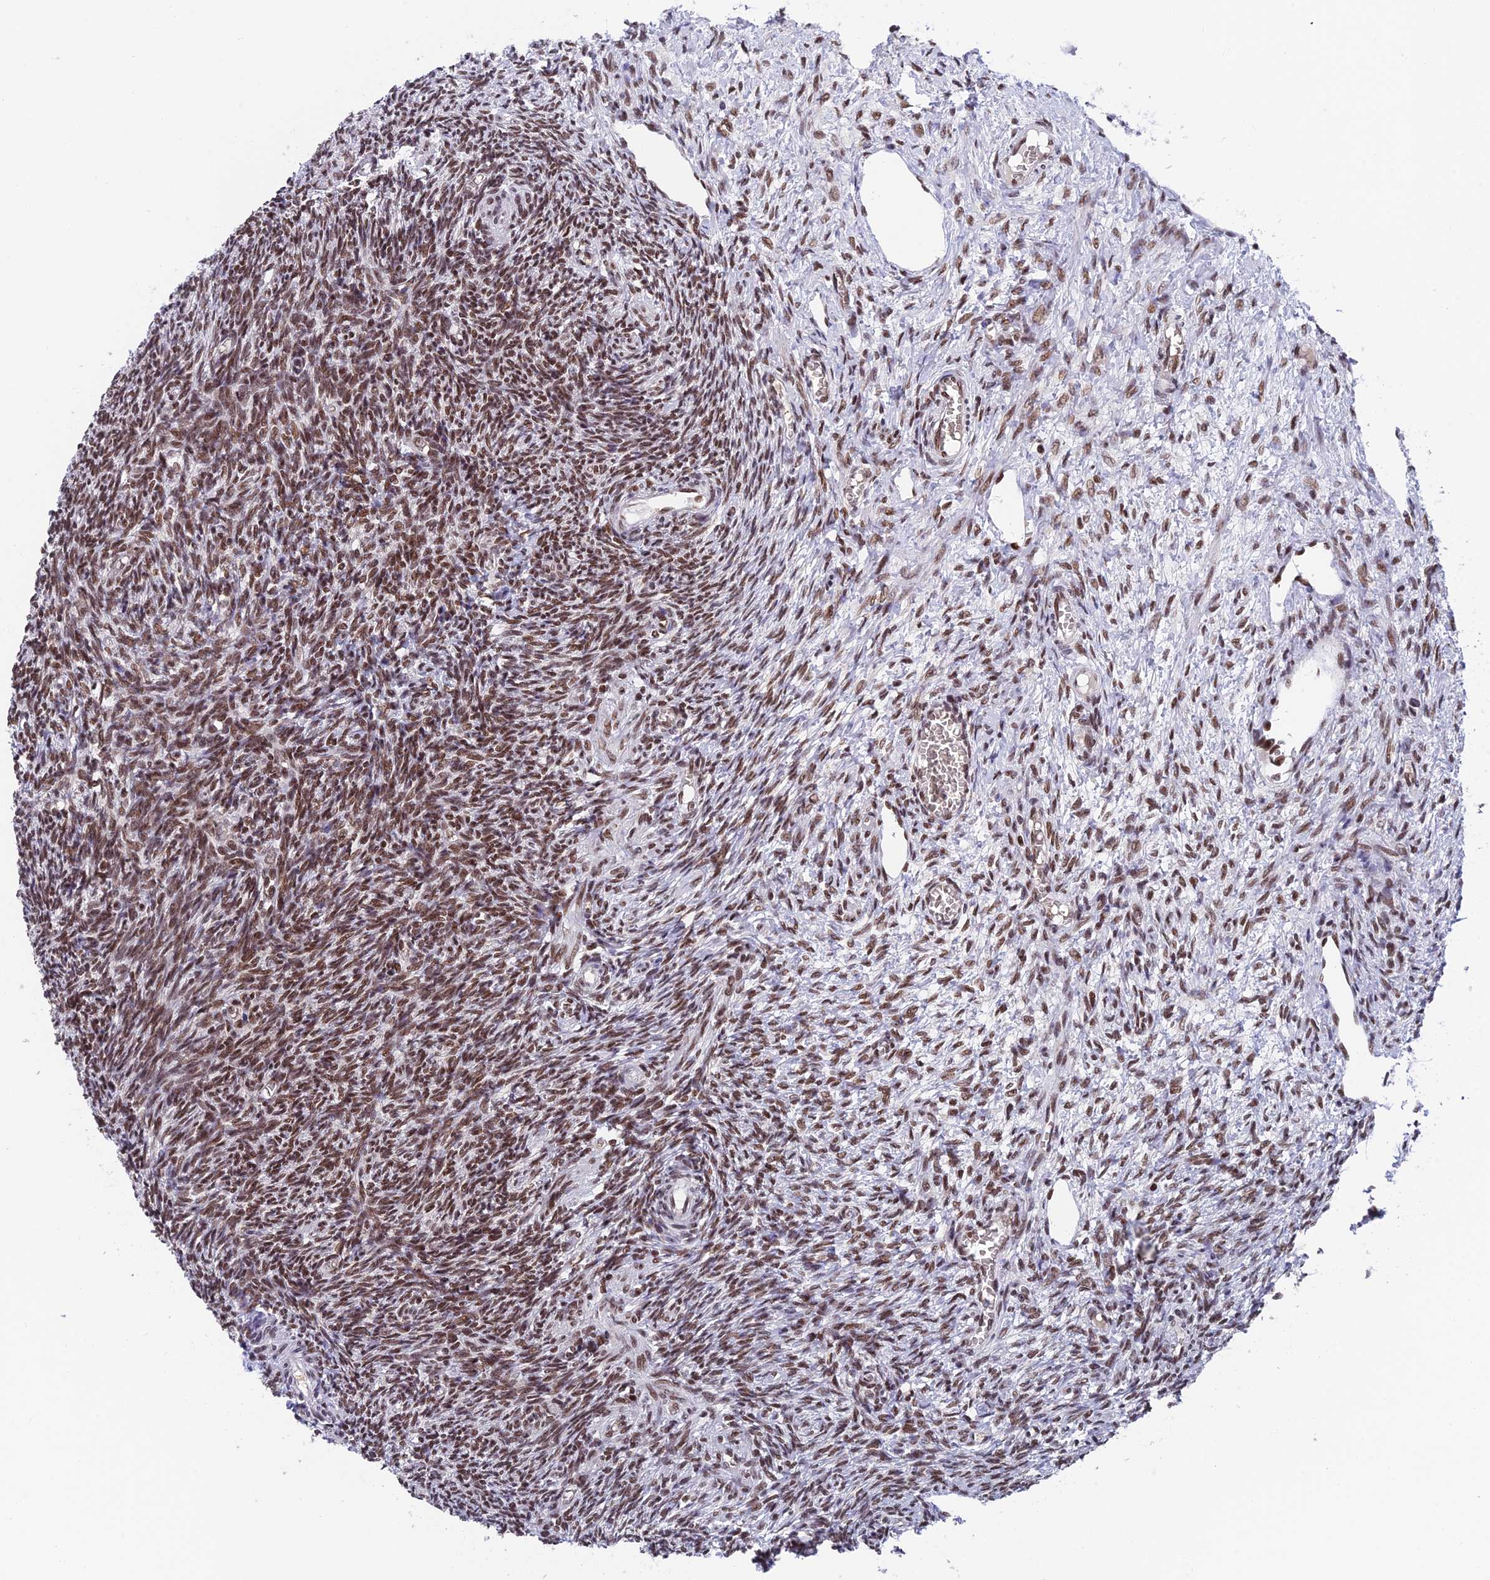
{"staining": {"intensity": "negative", "quantity": "none", "location": "none"}, "tissue": "ovary", "cell_type": "Follicle cells", "image_type": "normal", "snomed": [{"axis": "morphology", "description": "Normal tissue, NOS"}, {"axis": "topography", "description": "Ovary"}], "caption": "Protein analysis of normal ovary exhibits no significant staining in follicle cells. (DAB immunohistochemistry visualized using brightfield microscopy, high magnification).", "gene": "EEF1AKMT3", "patient": {"sex": "female", "age": 27}}